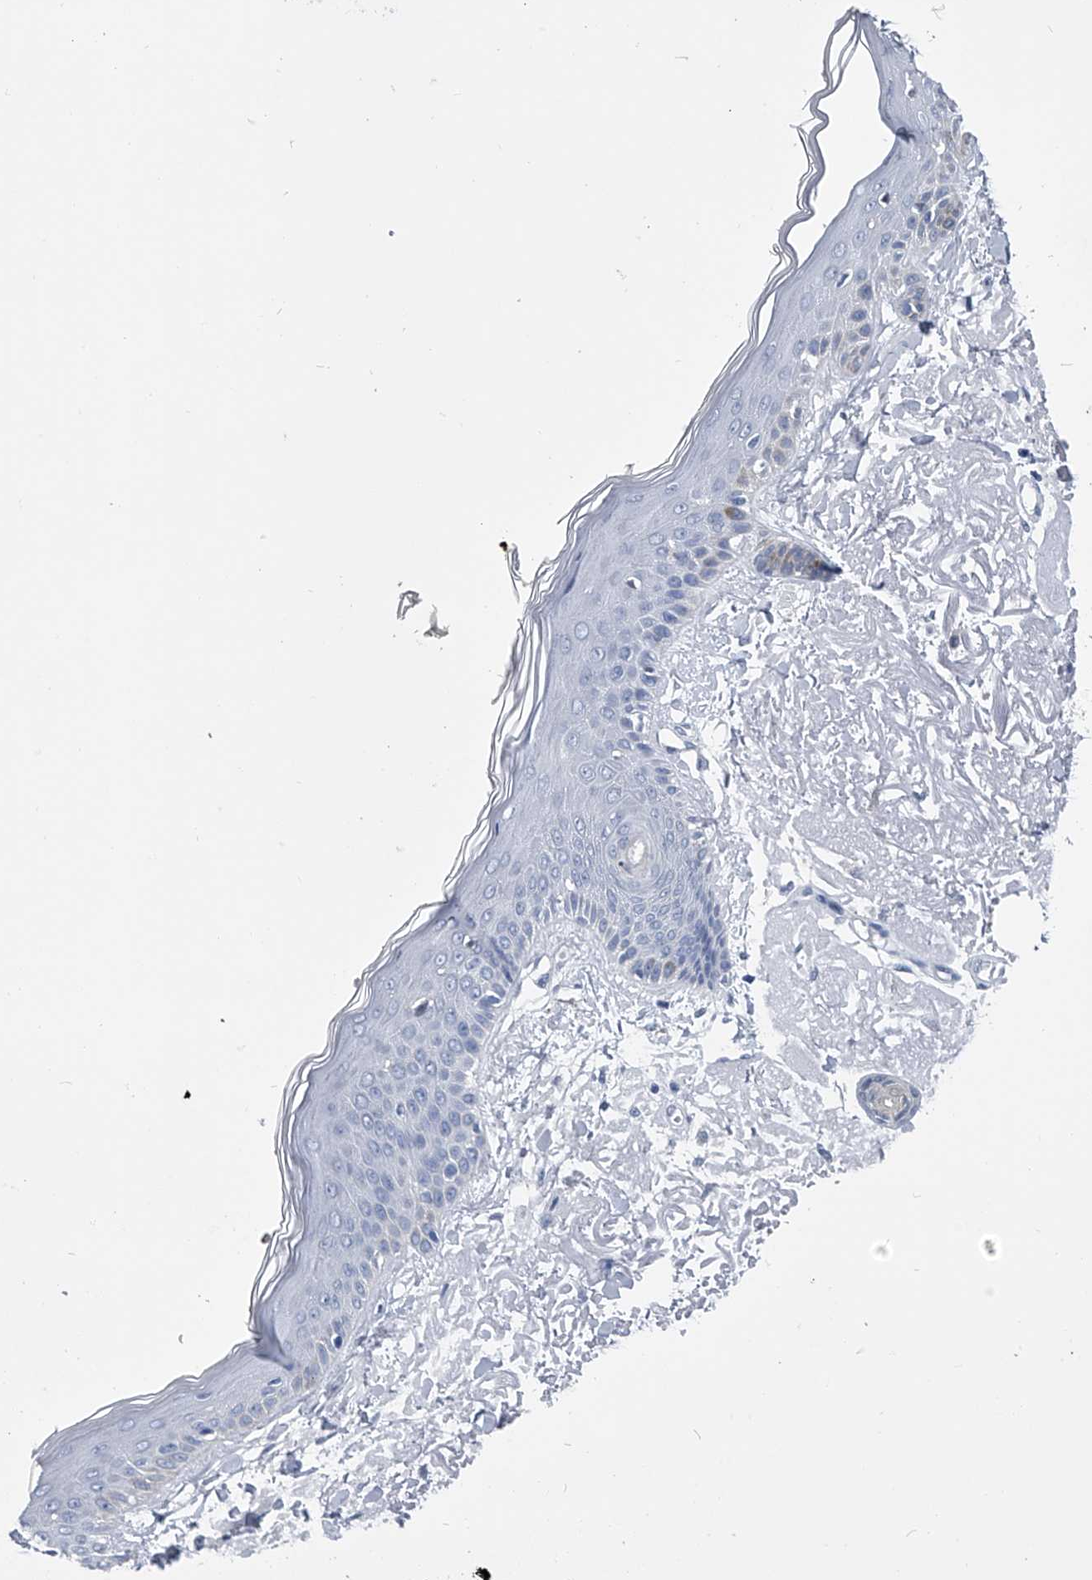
{"staining": {"intensity": "negative", "quantity": "none", "location": "none"}, "tissue": "skin", "cell_type": "Fibroblasts", "image_type": "normal", "snomed": [{"axis": "morphology", "description": "Normal tissue, NOS"}, {"axis": "topography", "description": "Skin"}, {"axis": "topography", "description": "Skeletal muscle"}], "caption": "A high-resolution photomicrograph shows IHC staining of benign skin, which demonstrates no significant positivity in fibroblasts. Brightfield microscopy of immunohistochemistry stained with DAB (brown) and hematoxylin (blue), captured at high magnification.", "gene": "PDXK", "patient": {"sex": "male", "age": 83}}